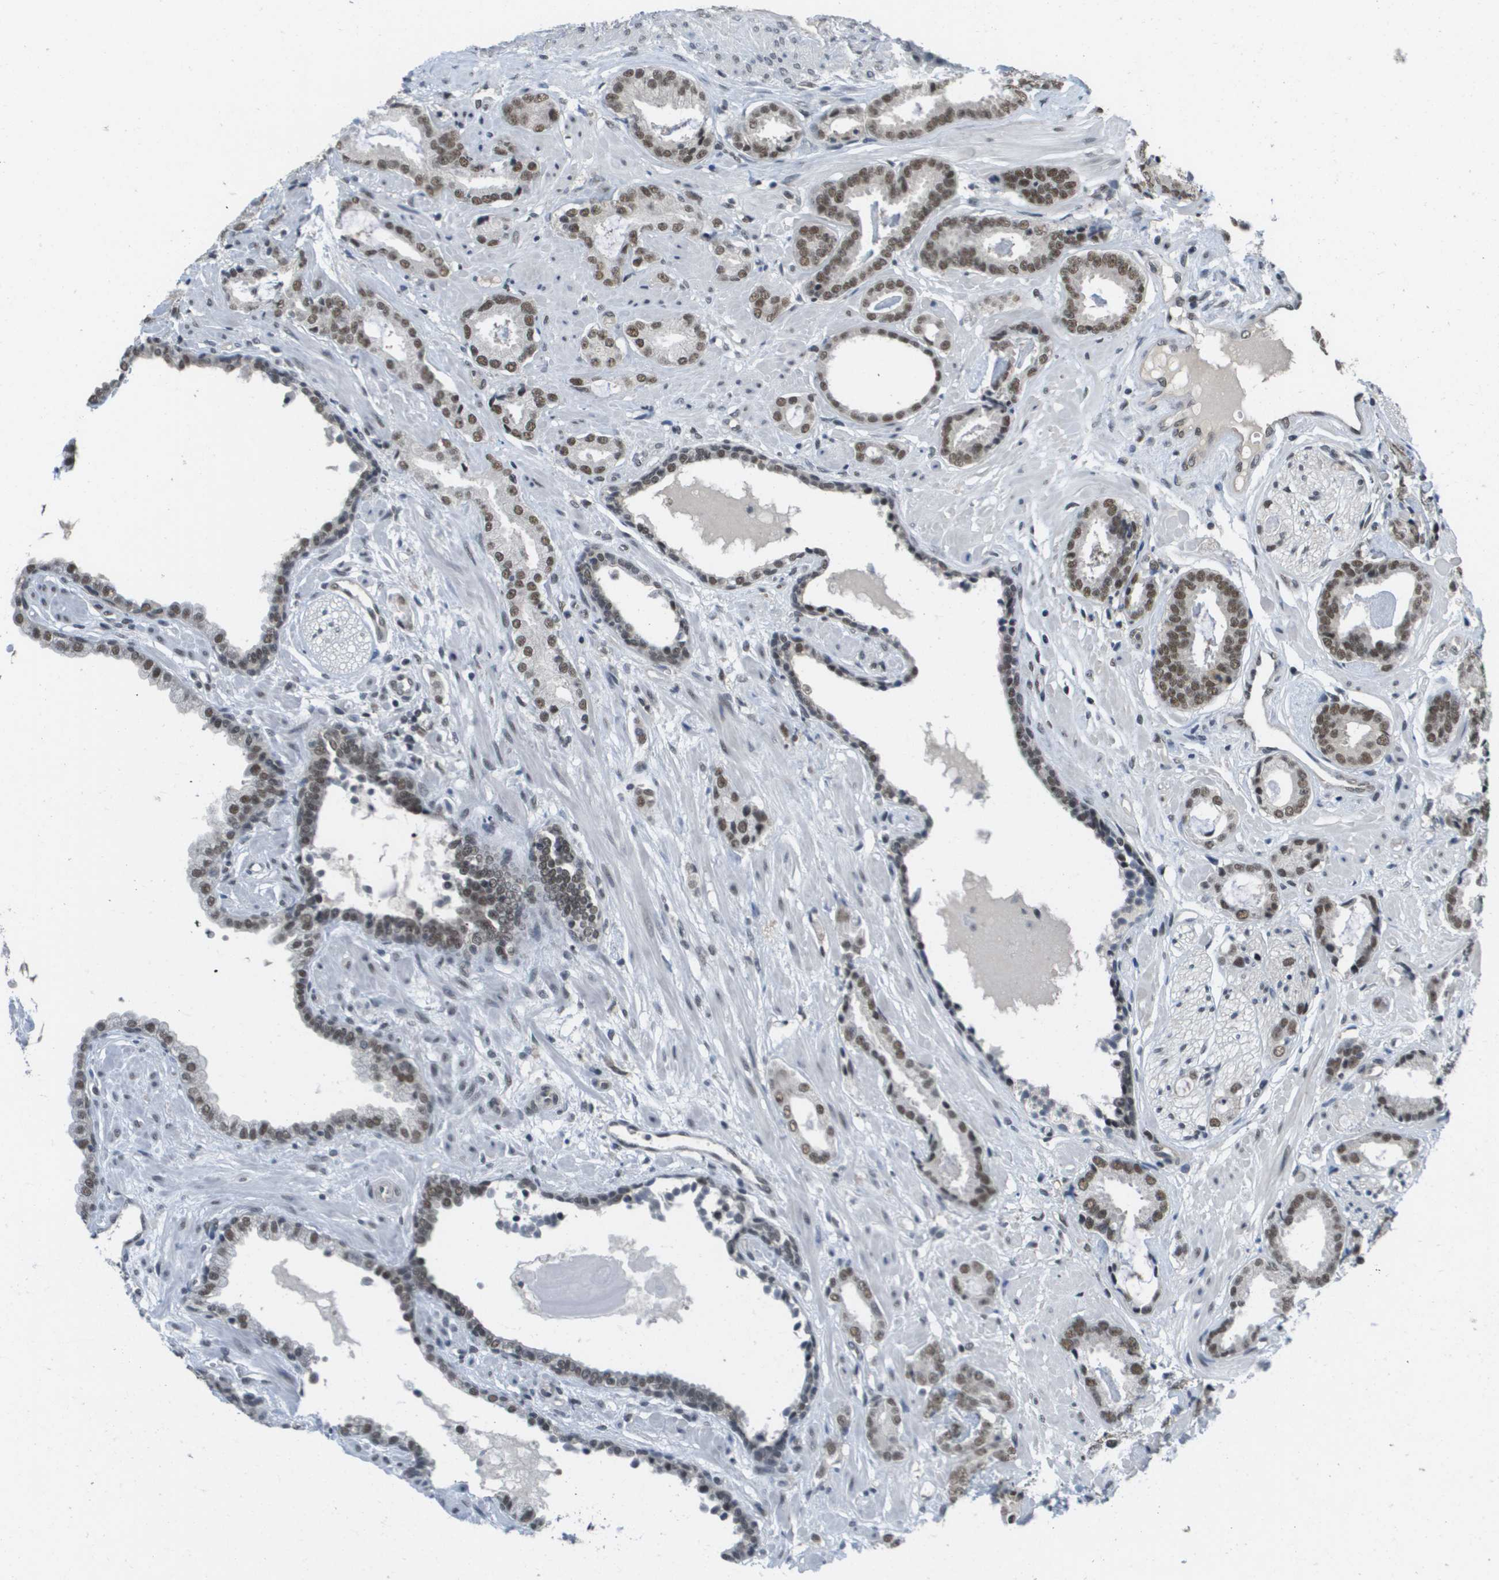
{"staining": {"intensity": "moderate", "quantity": ">75%", "location": "nuclear"}, "tissue": "prostate cancer", "cell_type": "Tumor cells", "image_type": "cancer", "snomed": [{"axis": "morphology", "description": "Adenocarcinoma, Low grade"}, {"axis": "topography", "description": "Prostate"}], "caption": "This is a histology image of immunohistochemistry staining of prostate cancer, which shows moderate staining in the nuclear of tumor cells.", "gene": "ISY1", "patient": {"sex": "male", "age": 53}}